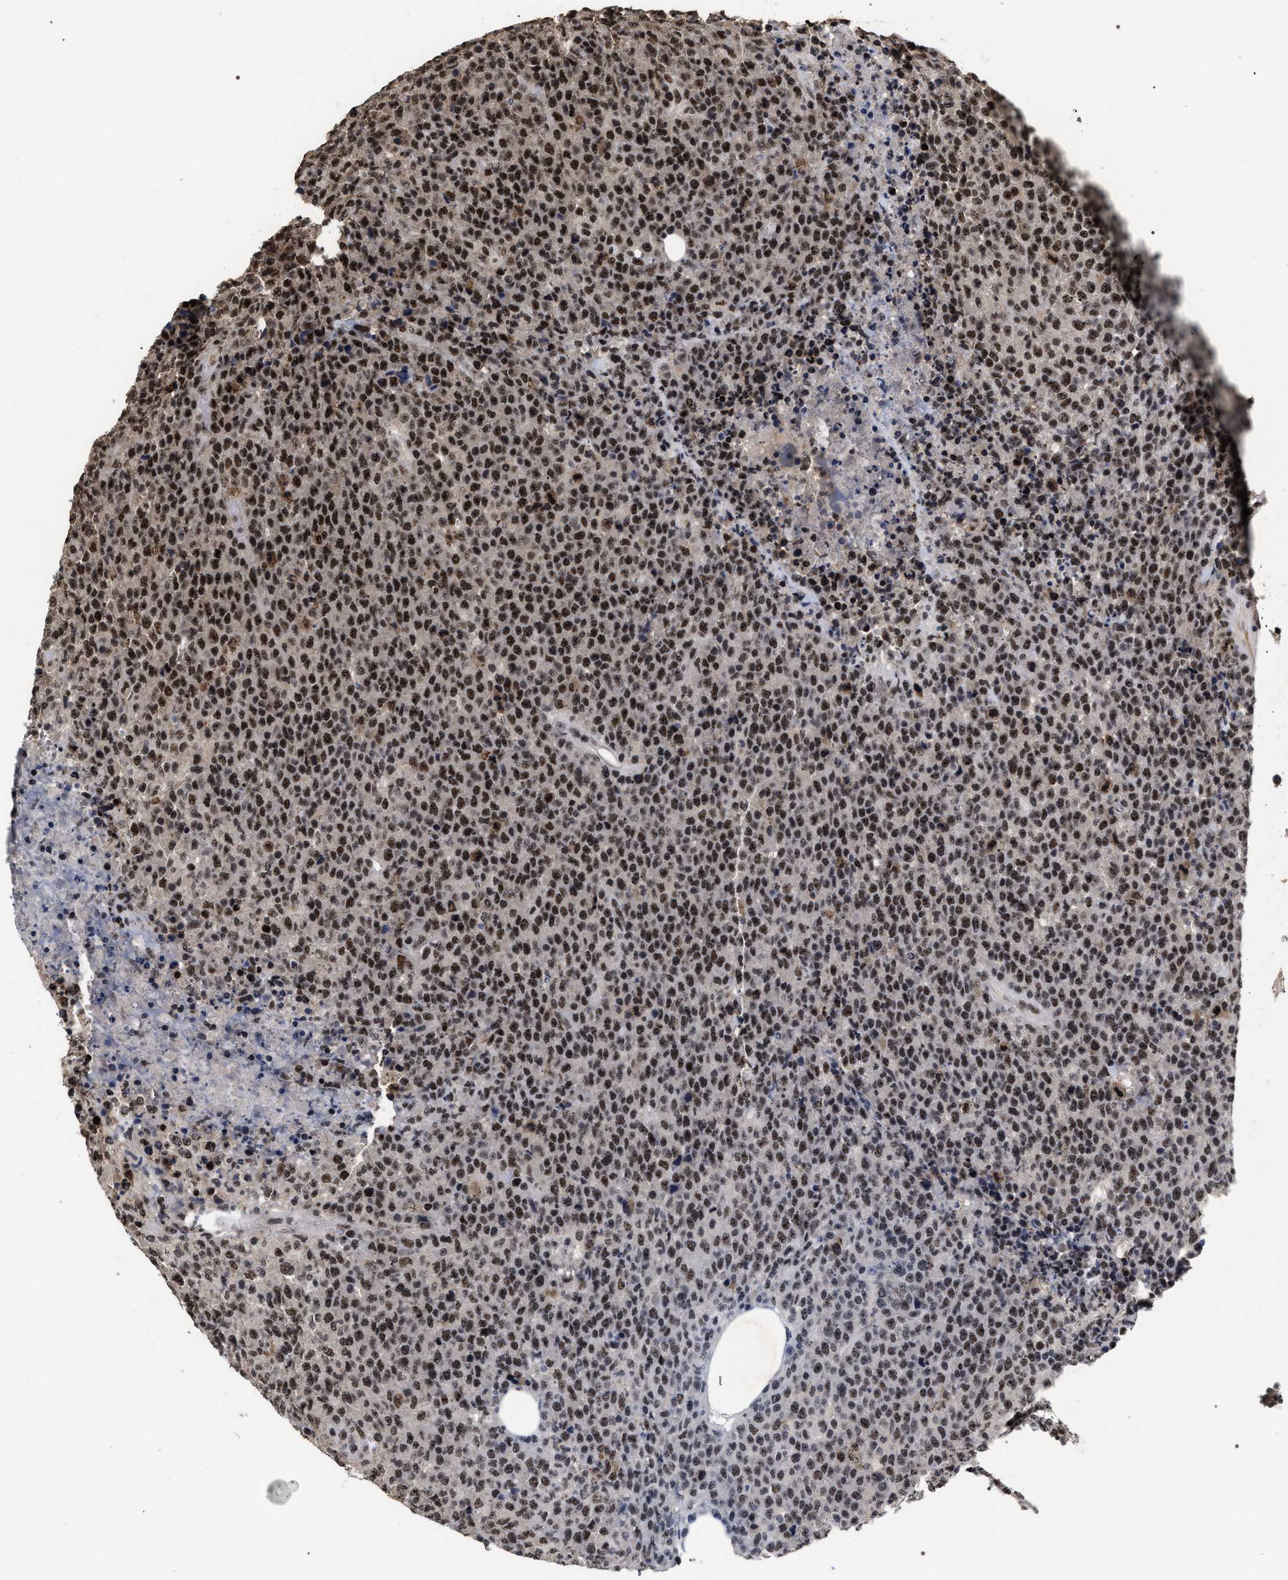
{"staining": {"intensity": "strong", "quantity": "25%-75%", "location": "nuclear"}, "tissue": "lymphoma", "cell_type": "Tumor cells", "image_type": "cancer", "snomed": [{"axis": "morphology", "description": "Malignant lymphoma, non-Hodgkin's type, Low grade"}, {"axis": "topography", "description": "Lymph node"}], "caption": "IHC of lymphoma exhibits high levels of strong nuclear staining in approximately 25%-75% of tumor cells. (DAB (3,3'-diaminobenzidine) IHC, brown staining for protein, blue staining for nuclei).", "gene": "RRP1B", "patient": {"sex": "male", "age": 66}}